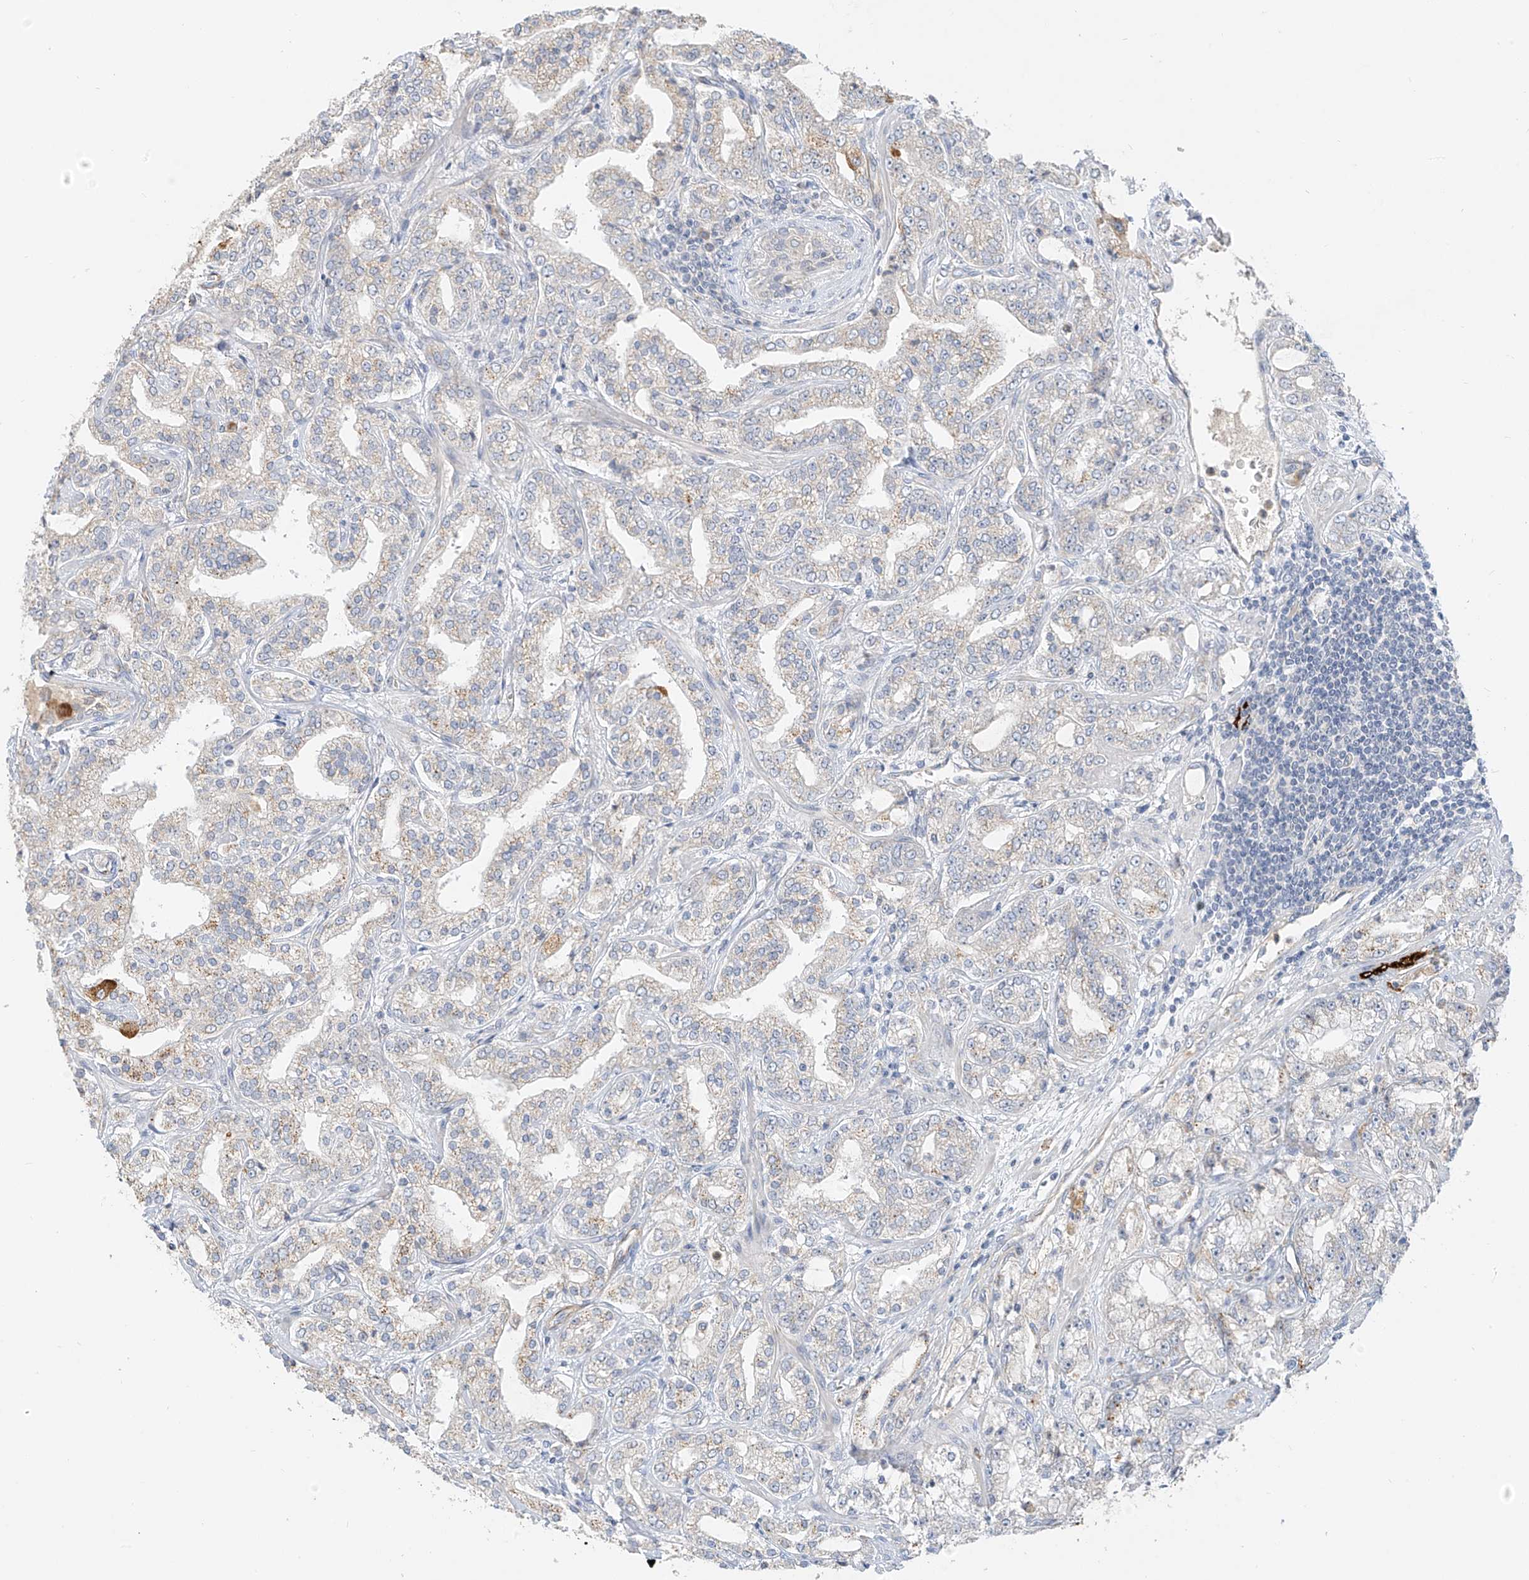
{"staining": {"intensity": "negative", "quantity": "none", "location": "none"}, "tissue": "prostate cancer", "cell_type": "Tumor cells", "image_type": "cancer", "snomed": [{"axis": "morphology", "description": "Adenocarcinoma, High grade"}, {"axis": "topography", "description": "Prostate"}], "caption": "Immunohistochemistry of human prostate cancer (high-grade adenocarcinoma) reveals no positivity in tumor cells. (DAB (3,3'-diaminobenzidine) immunohistochemistry (IHC) visualized using brightfield microscopy, high magnification).", "gene": "C2orf42", "patient": {"sex": "male", "age": 64}}